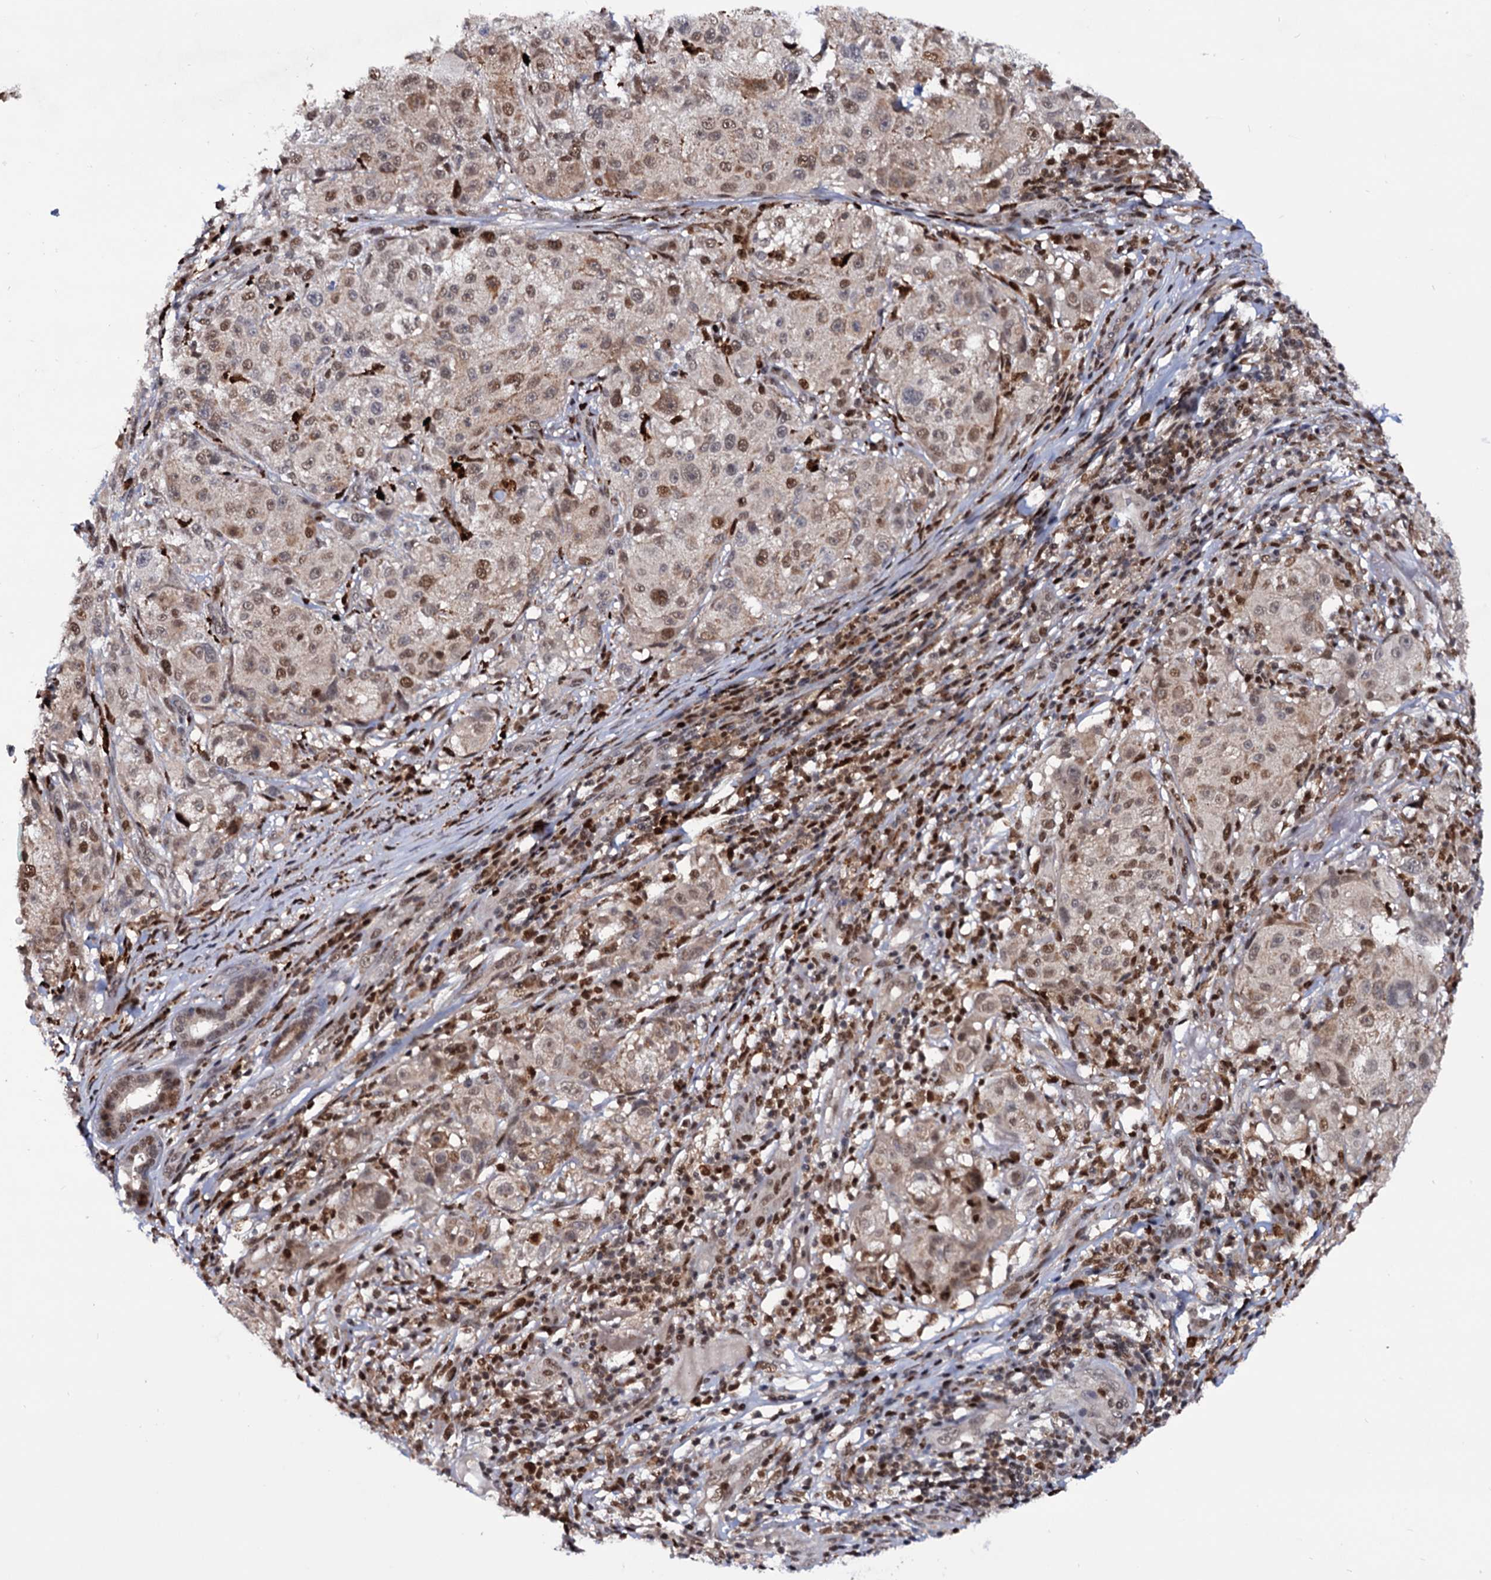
{"staining": {"intensity": "moderate", "quantity": "25%-75%", "location": "cytoplasmic/membranous"}, "tissue": "melanoma", "cell_type": "Tumor cells", "image_type": "cancer", "snomed": [{"axis": "morphology", "description": "Necrosis, NOS"}, {"axis": "morphology", "description": "Malignant melanoma, NOS"}, {"axis": "topography", "description": "Skin"}], "caption": "Malignant melanoma tissue reveals moderate cytoplasmic/membranous expression in about 25%-75% of tumor cells, visualized by immunohistochemistry.", "gene": "RNASEH2B", "patient": {"sex": "female", "age": 87}}